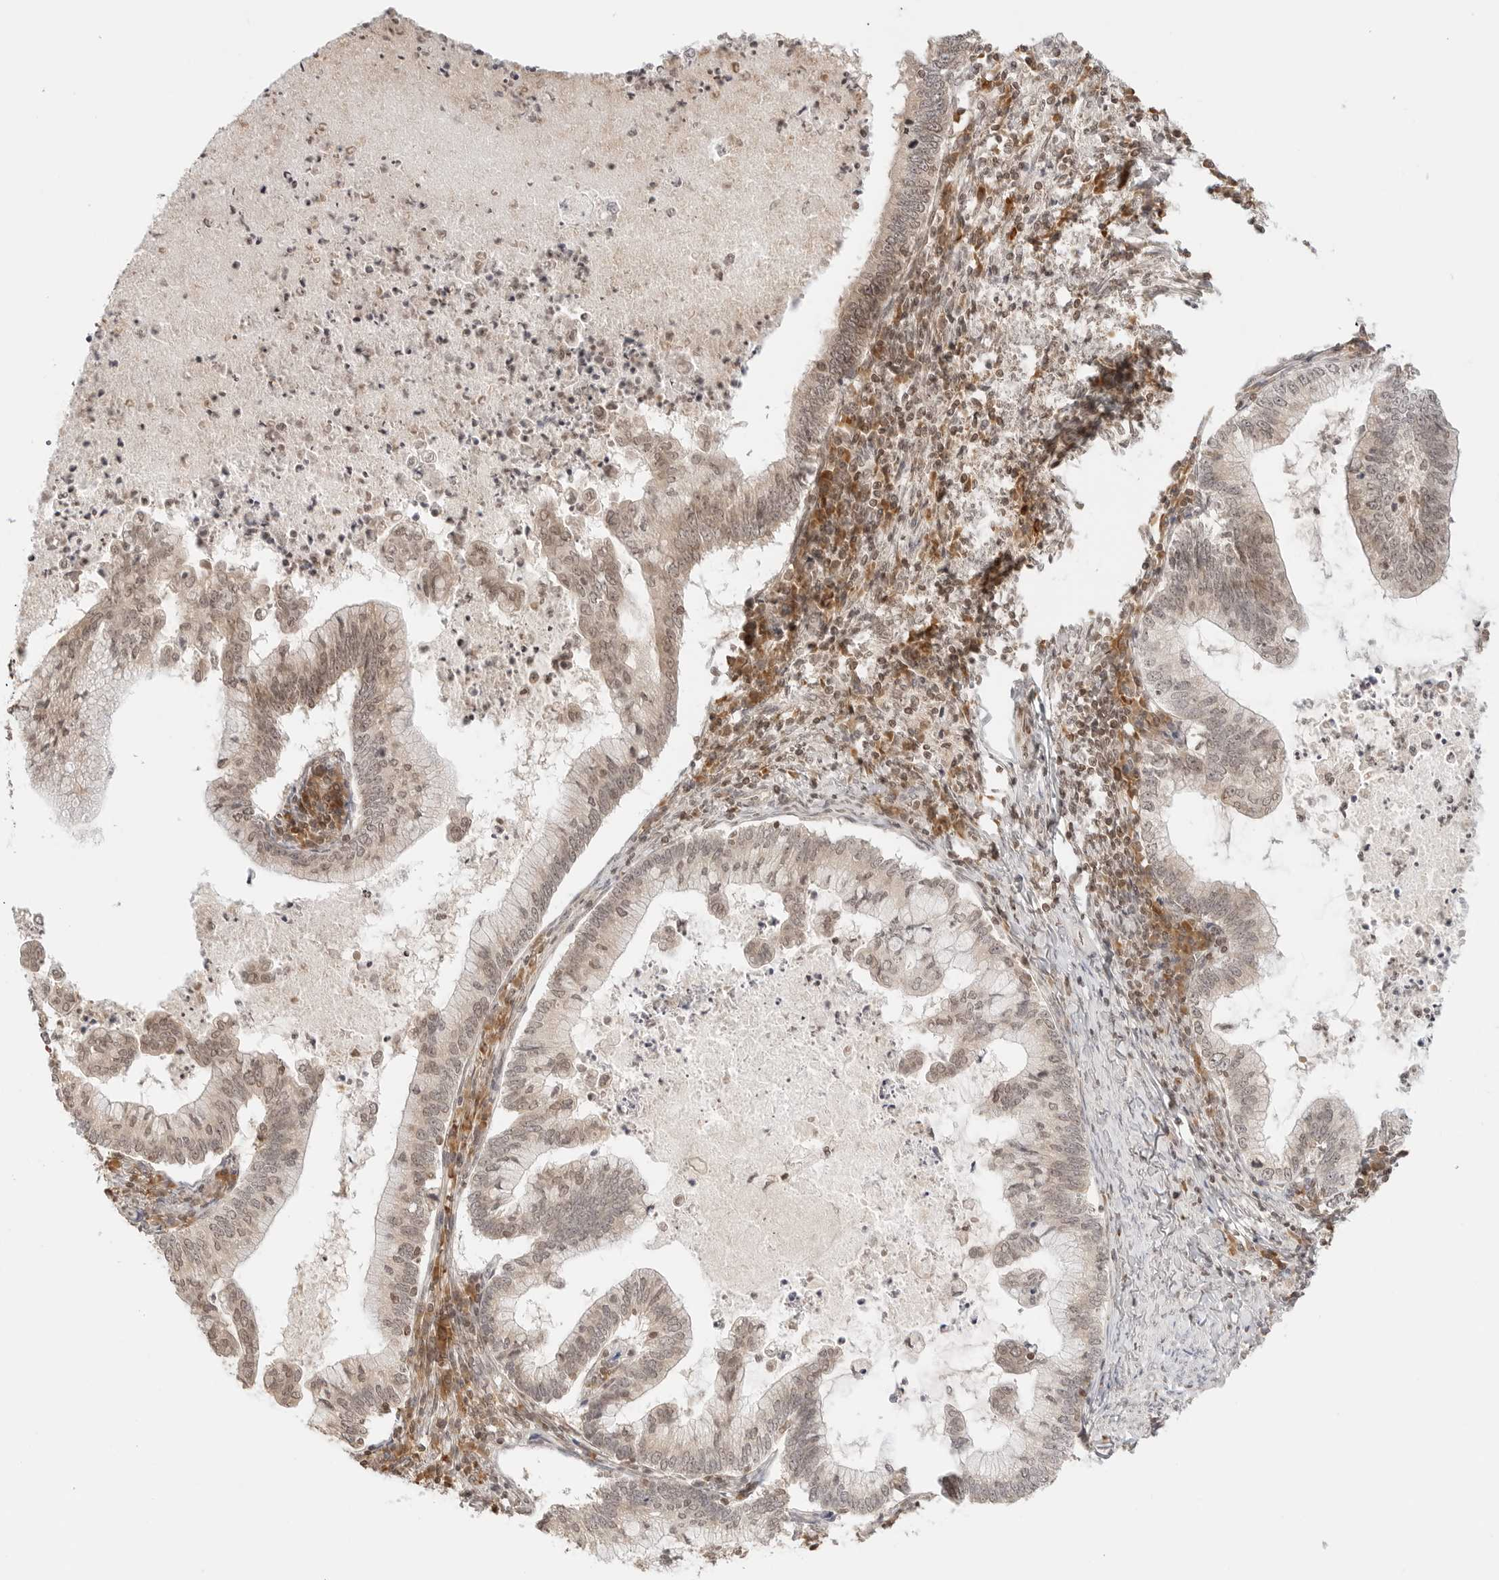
{"staining": {"intensity": "weak", "quantity": ">75%", "location": "cytoplasmic/membranous,nuclear"}, "tissue": "cervical cancer", "cell_type": "Tumor cells", "image_type": "cancer", "snomed": [{"axis": "morphology", "description": "Adenocarcinoma, NOS"}, {"axis": "topography", "description": "Cervix"}], "caption": "Immunohistochemical staining of cervical cancer demonstrates weak cytoplasmic/membranous and nuclear protein staining in approximately >75% of tumor cells.", "gene": "POLH", "patient": {"sex": "female", "age": 36}}